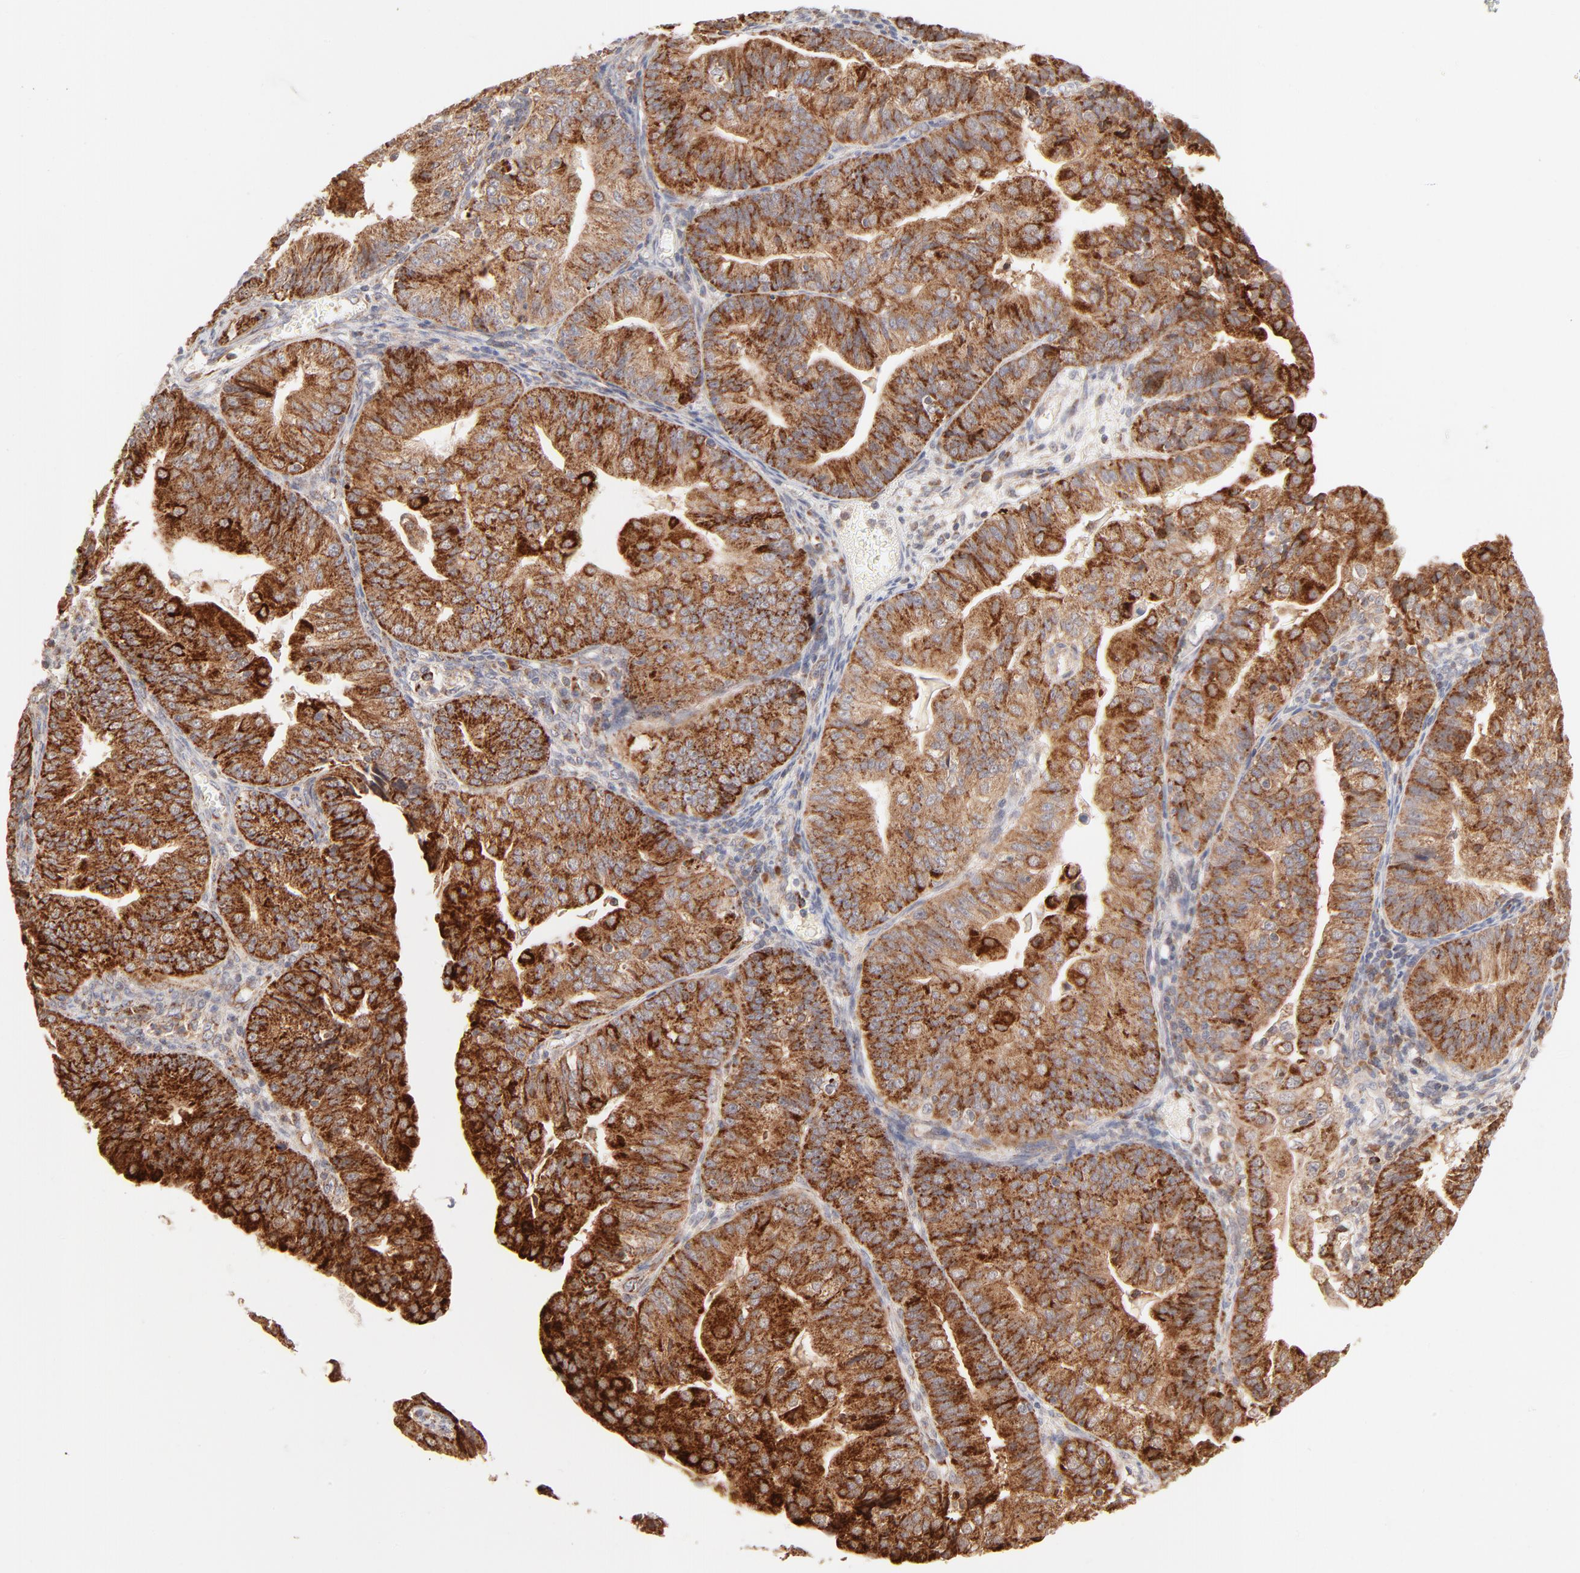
{"staining": {"intensity": "strong", "quantity": ">75%", "location": "cytoplasmic/membranous"}, "tissue": "endometrial cancer", "cell_type": "Tumor cells", "image_type": "cancer", "snomed": [{"axis": "morphology", "description": "Adenocarcinoma, NOS"}, {"axis": "topography", "description": "Endometrium"}], "caption": "Immunohistochemistry (IHC) photomicrograph of neoplastic tissue: endometrial cancer (adenocarcinoma) stained using immunohistochemistry (IHC) shows high levels of strong protein expression localized specifically in the cytoplasmic/membranous of tumor cells, appearing as a cytoplasmic/membranous brown color.", "gene": "CSPG4", "patient": {"sex": "female", "age": 56}}